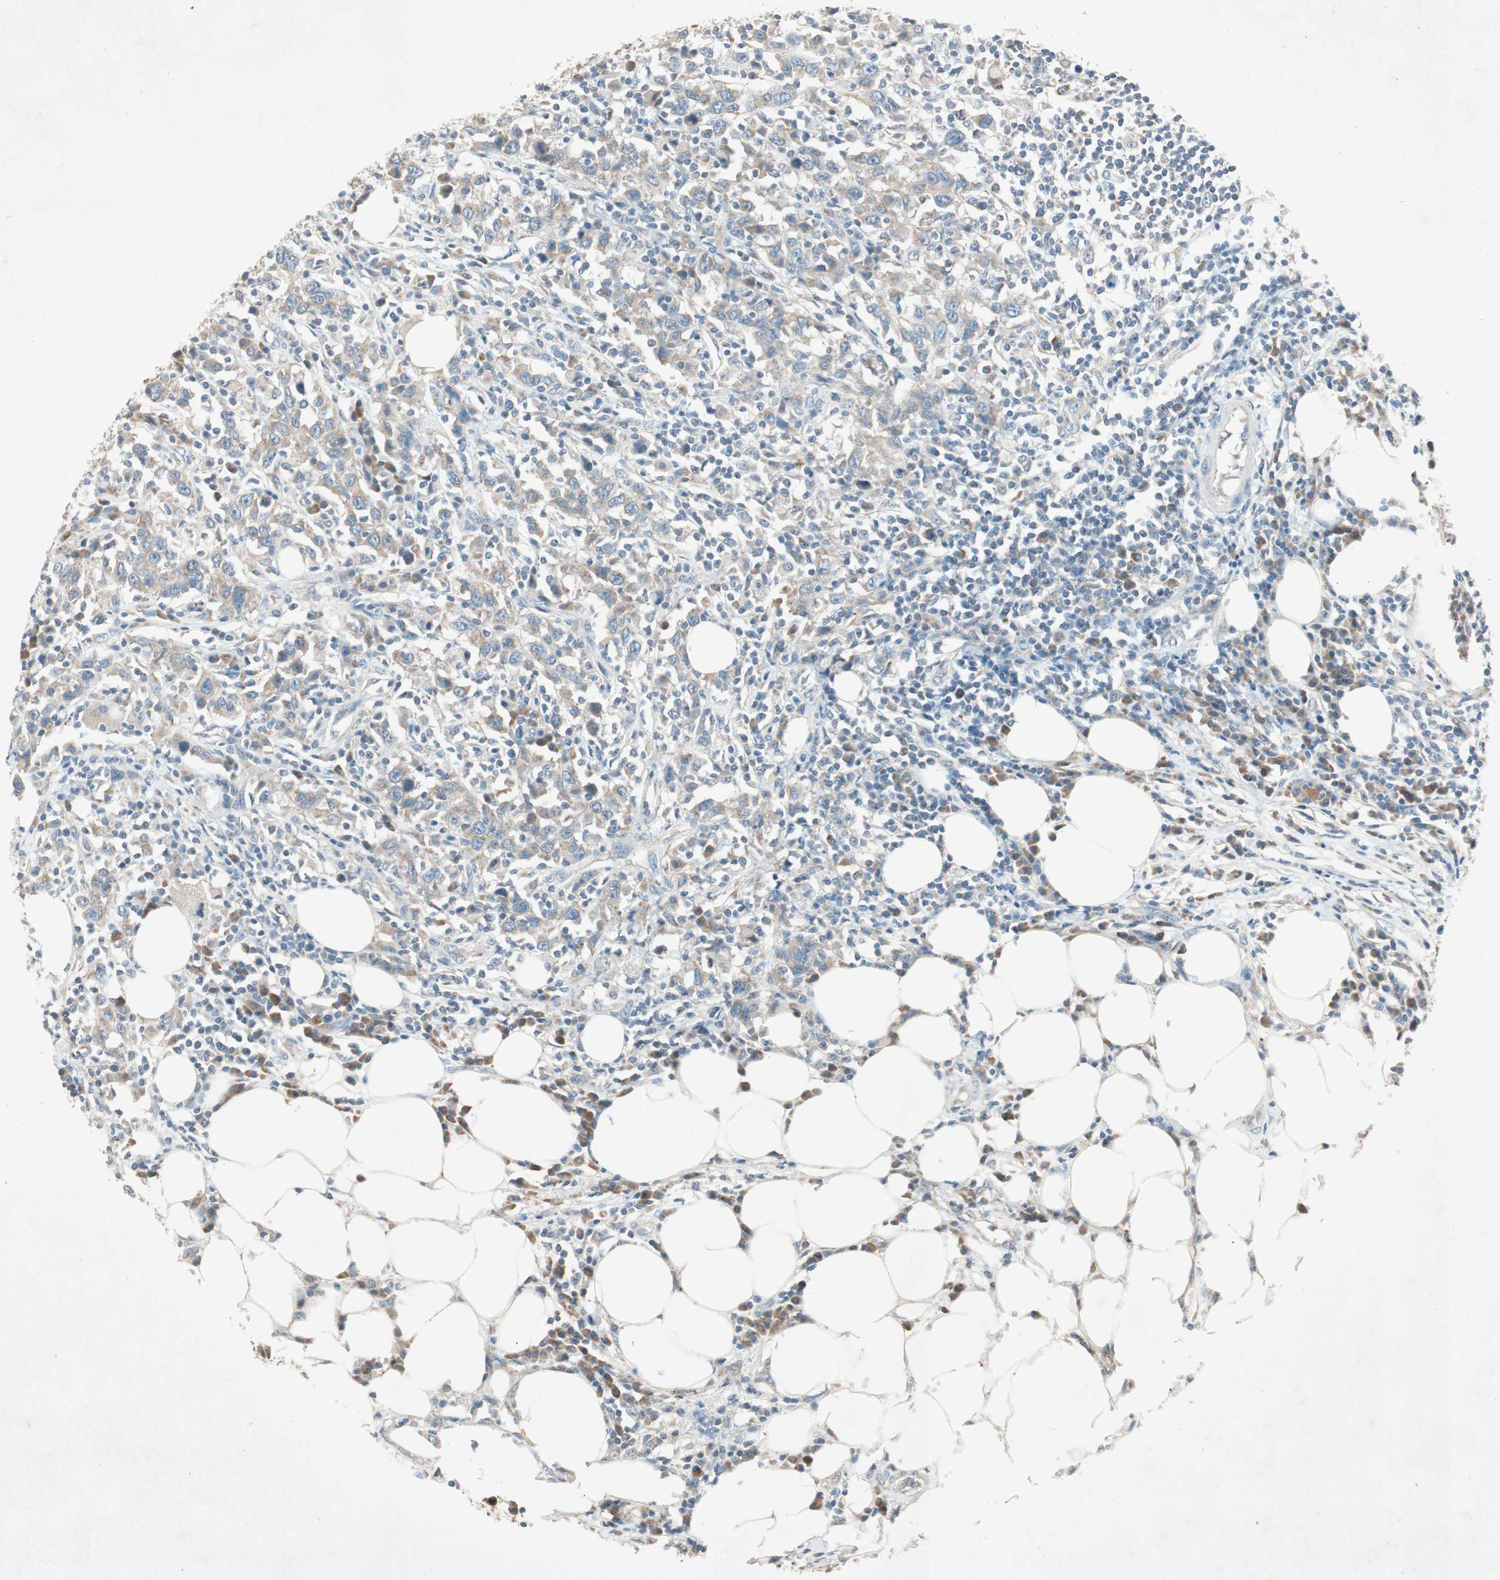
{"staining": {"intensity": "weak", "quantity": "25%-75%", "location": "cytoplasmic/membranous"}, "tissue": "urothelial cancer", "cell_type": "Tumor cells", "image_type": "cancer", "snomed": [{"axis": "morphology", "description": "Urothelial carcinoma, High grade"}, {"axis": "topography", "description": "Urinary bladder"}], "caption": "Human urothelial carcinoma (high-grade) stained with a protein marker reveals weak staining in tumor cells.", "gene": "NKAIN1", "patient": {"sex": "male", "age": 61}}